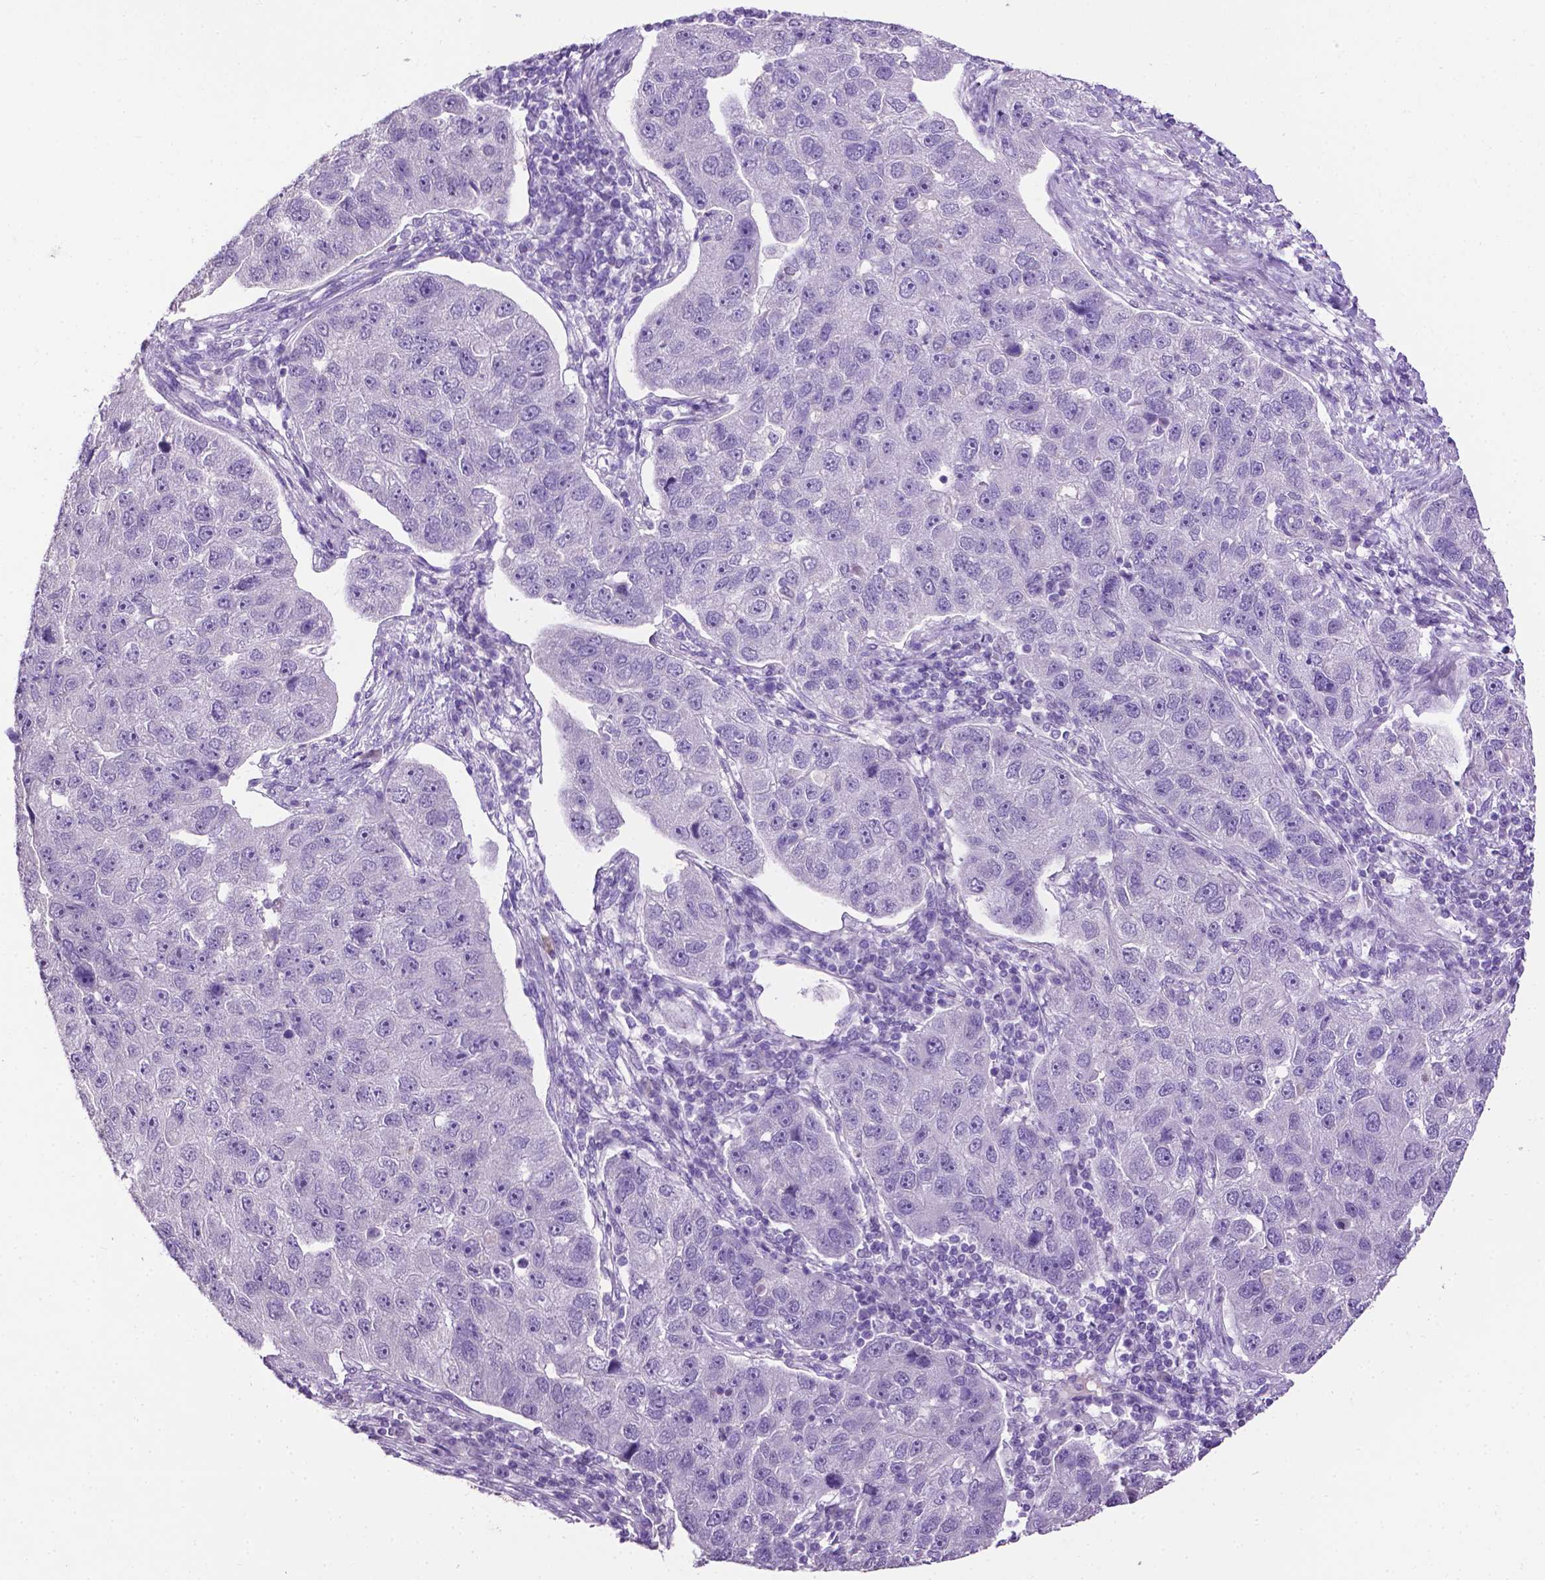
{"staining": {"intensity": "negative", "quantity": "none", "location": "none"}, "tissue": "pancreatic cancer", "cell_type": "Tumor cells", "image_type": "cancer", "snomed": [{"axis": "morphology", "description": "Adenocarcinoma, NOS"}, {"axis": "topography", "description": "Pancreas"}], "caption": "Immunohistochemical staining of pancreatic adenocarcinoma reveals no significant positivity in tumor cells.", "gene": "TACSTD2", "patient": {"sex": "female", "age": 61}}